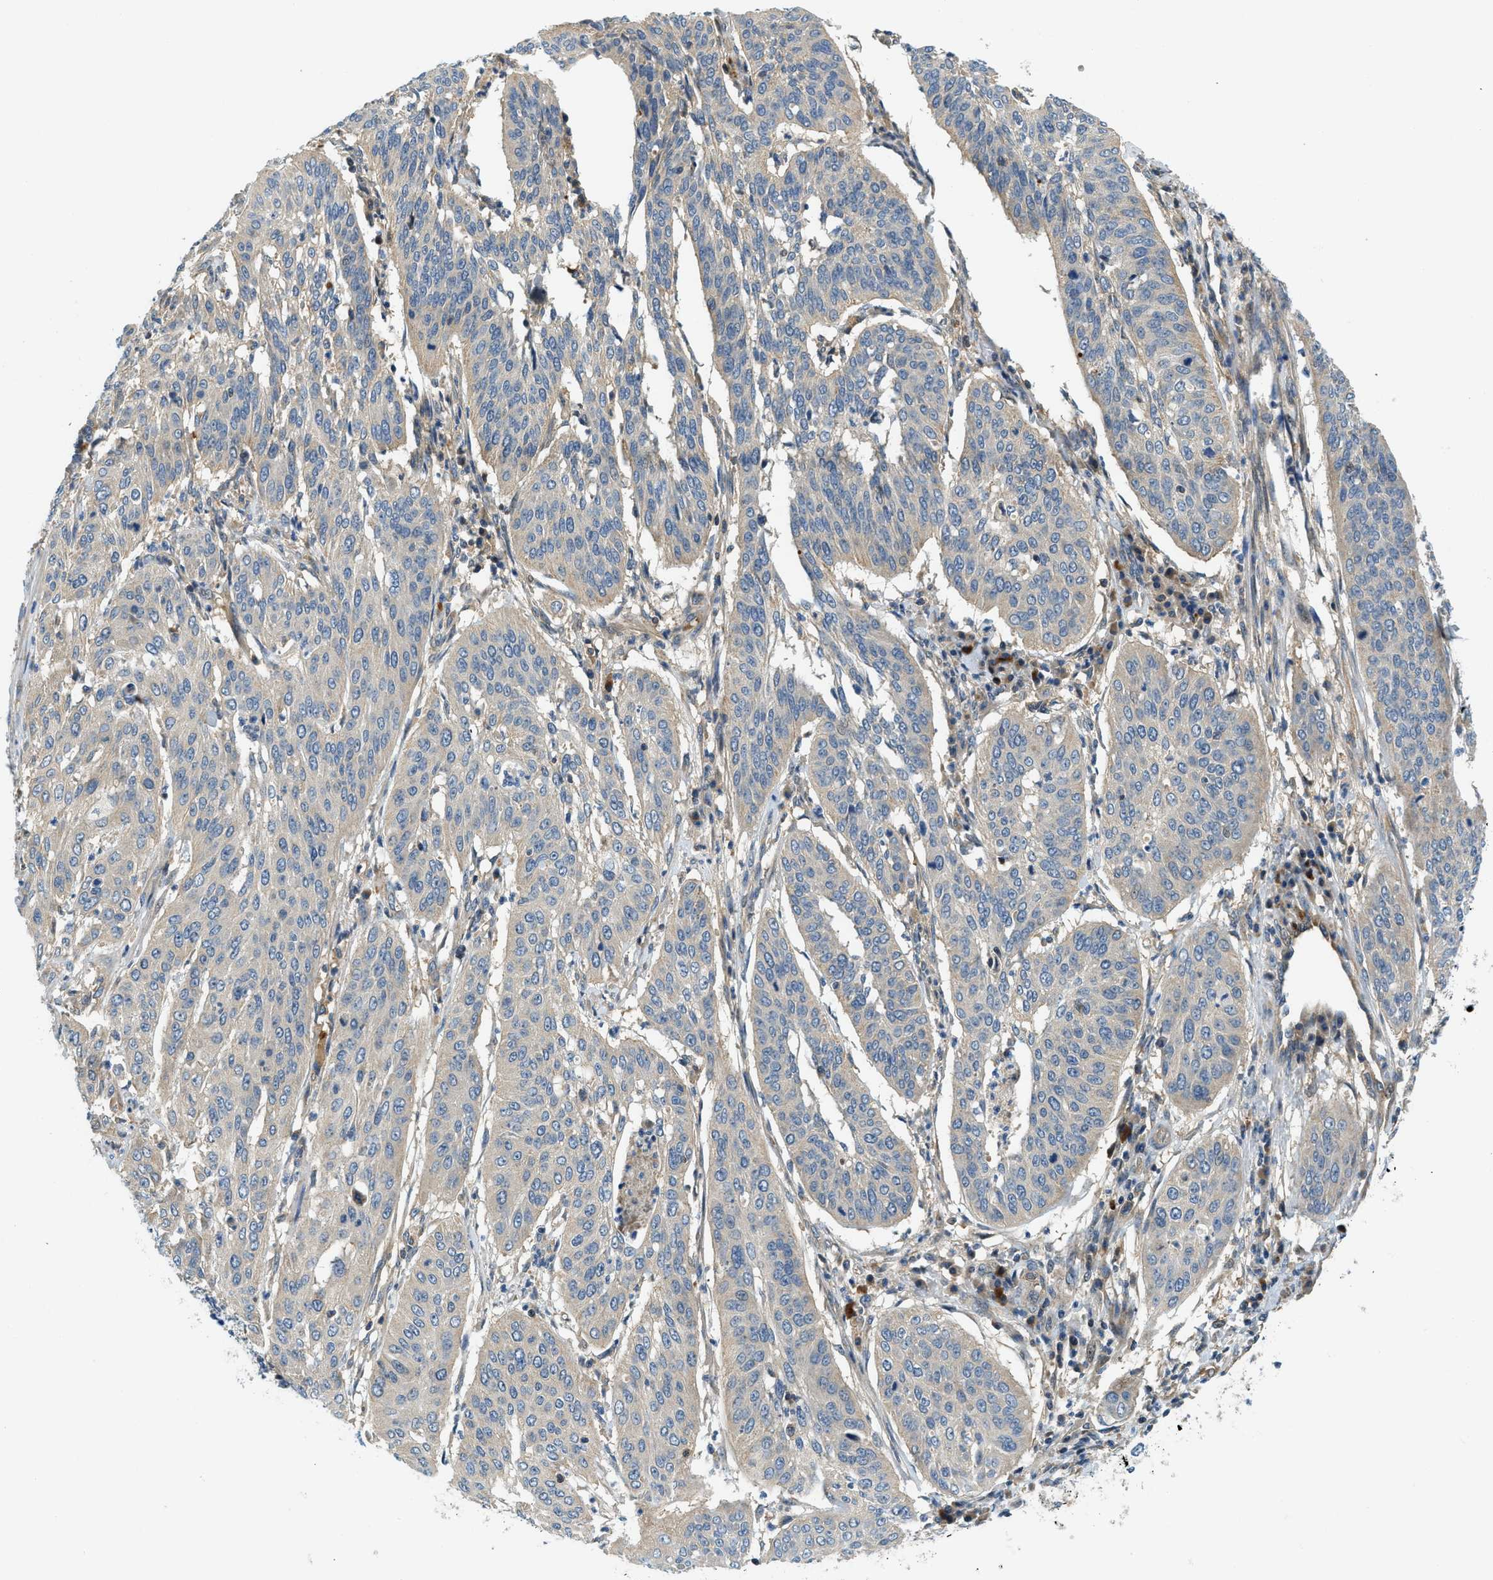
{"staining": {"intensity": "weak", "quantity": "25%-75%", "location": "cytoplasmic/membranous"}, "tissue": "cervical cancer", "cell_type": "Tumor cells", "image_type": "cancer", "snomed": [{"axis": "morphology", "description": "Normal tissue, NOS"}, {"axis": "morphology", "description": "Squamous cell carcinoma, NOS"}, {"axis": "topography", "description": "Cervix"}], "caption": "The image shows a brown stain indicating the presence of a protein in the cytoplasmic/membranous of tumor cells in cervical cancer.", "gene": "KCNK1", "patient": {"sex": "female", "age": 39}}